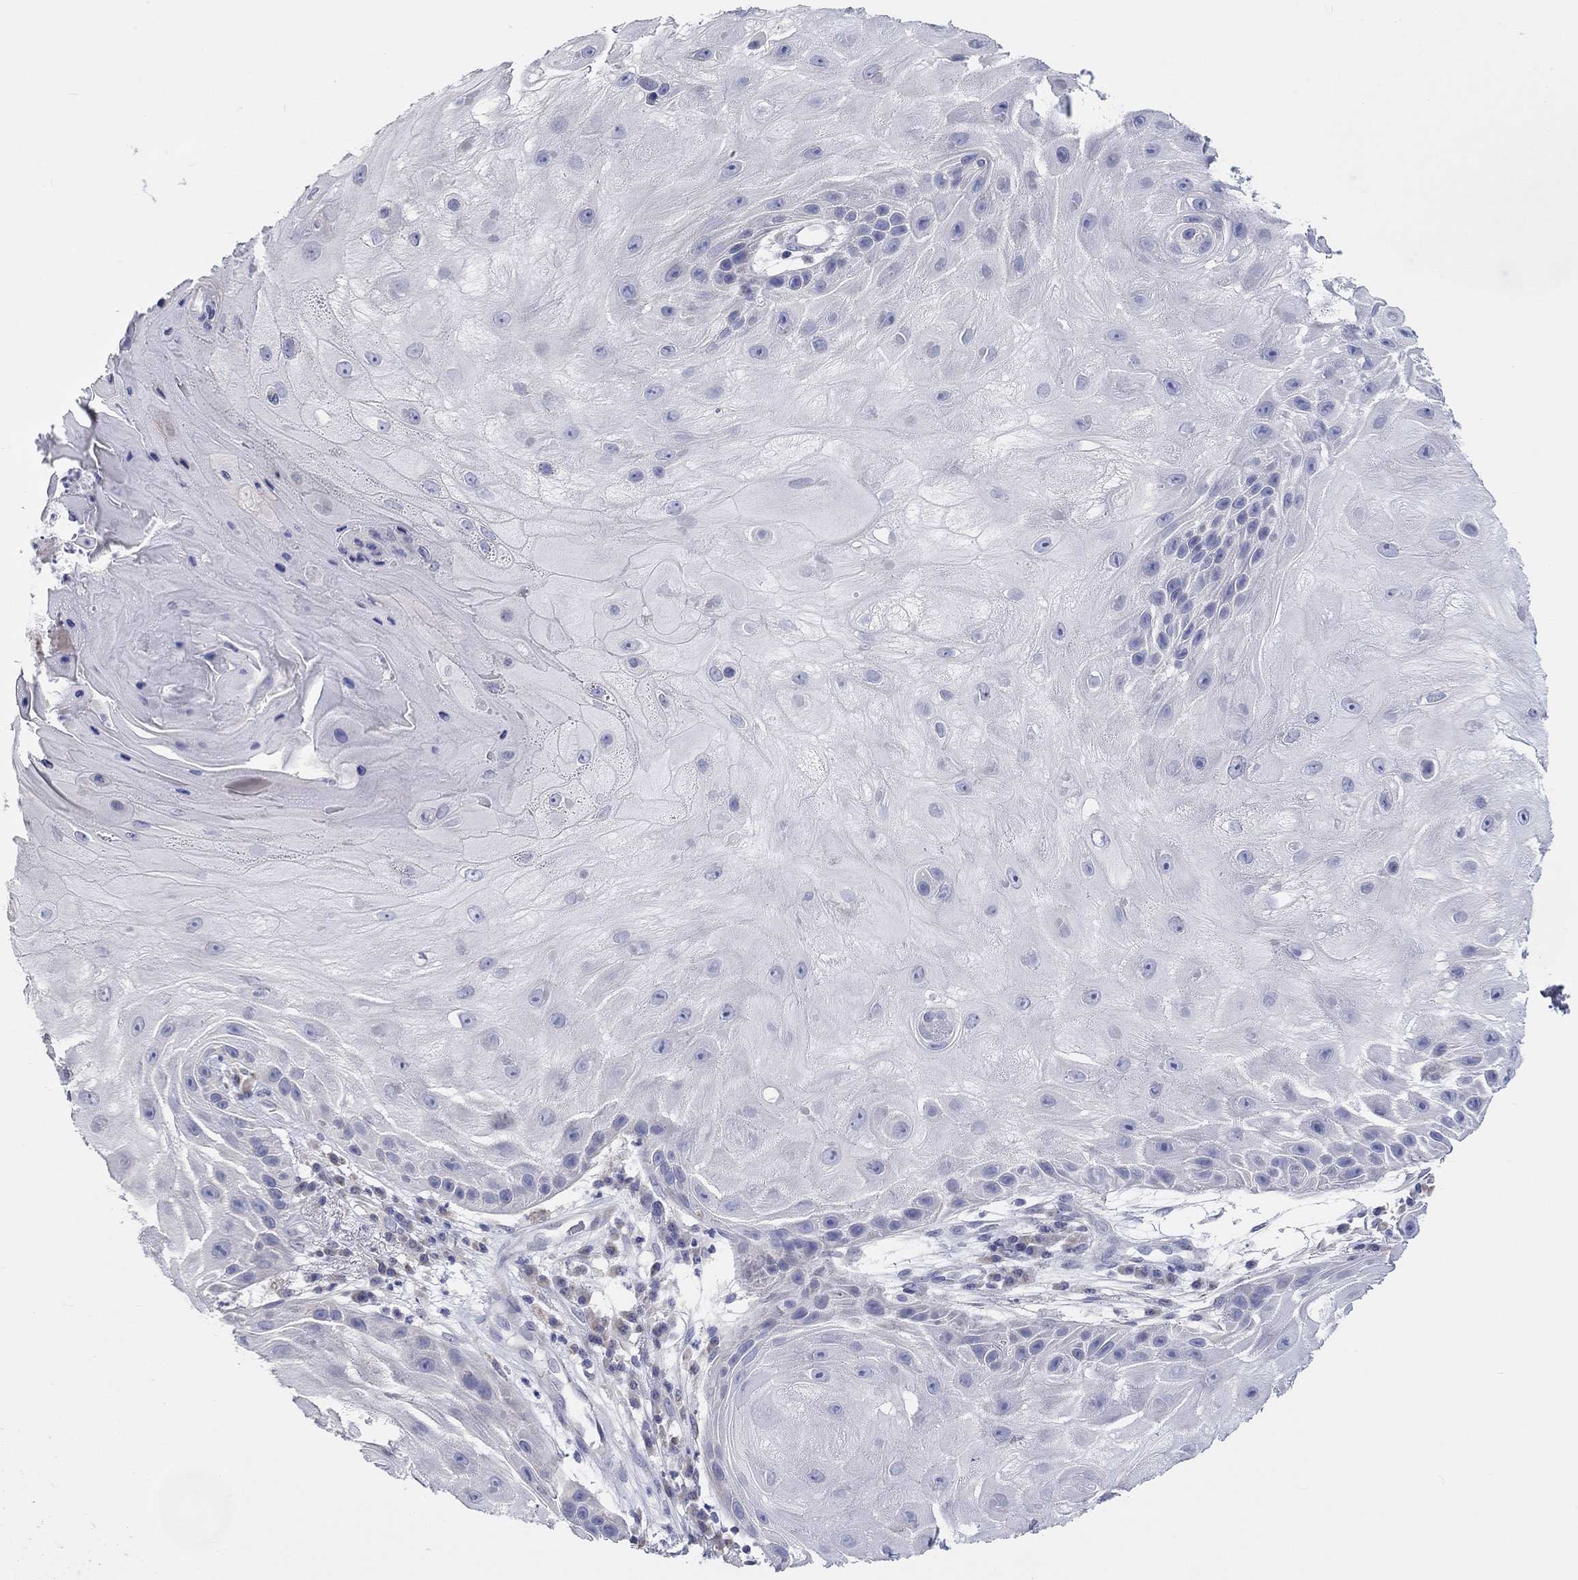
{"staining": {"intensity": "negative", "quantity": "none", "location": "none"}, "tissue": "skin cancer", "cell_type": "Tumor cells", "image_type": "cancer", "snomed": [{"axis": "morphology", "description": "Normal tissue, NOS"}, {"axis": "morphology", "description": "Squamous cell carcinoma, NOS"}, {"axis": "topography", "description": "Skin"}], "caption": "High power microscopy histopathology image of an immunohistochemistry (IHC) image of skin squamous cell carcinoma, revealing no significant expression in tumor cells.", "gene": "LRRC4C", "patient": {"sex": "male", "age": 79}}